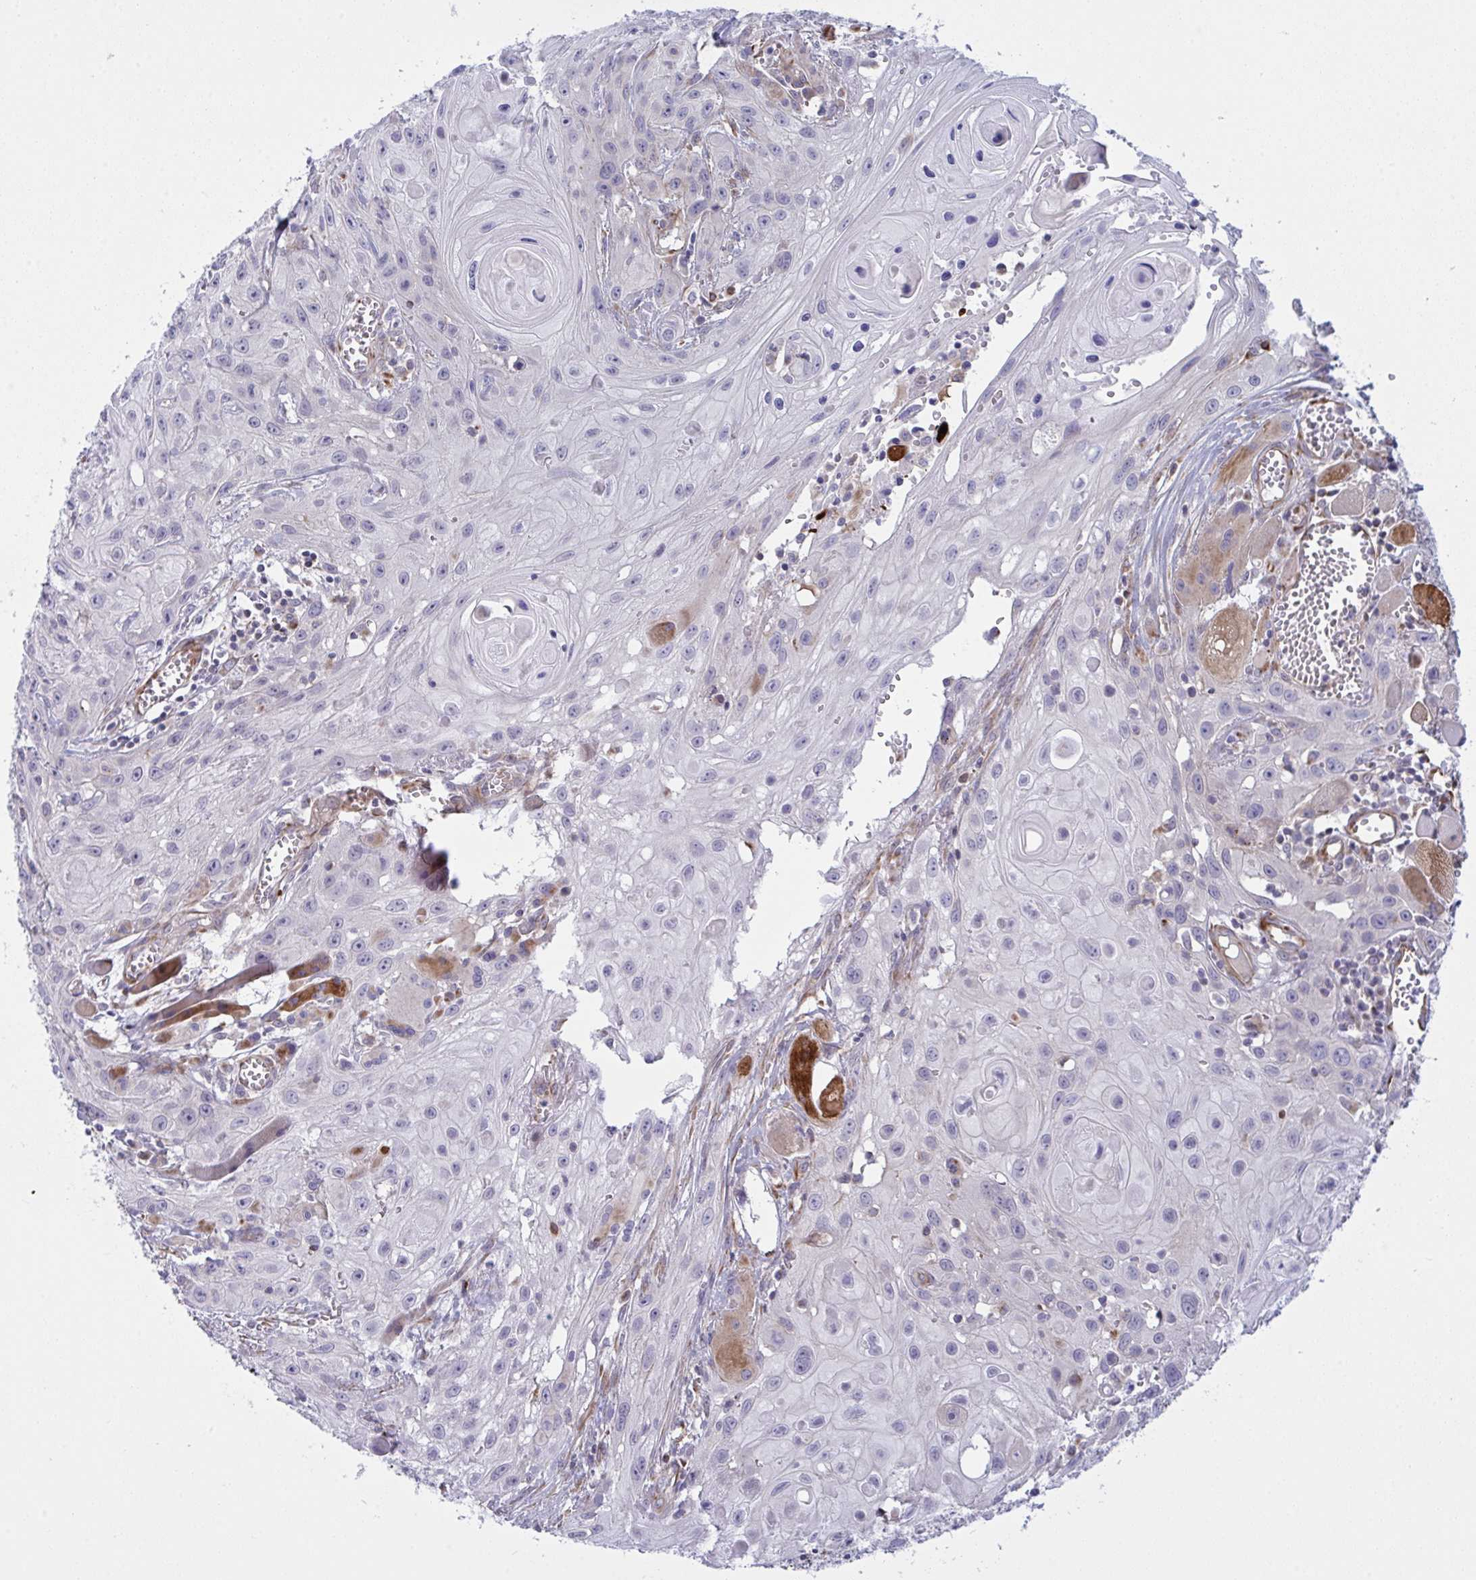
{"staining": {"intensity": "negative", "quantity": "none", "location": "none"}, "tissue": "head and neck cancer", "cell_type": "Tumor cells", "image_type": "cancer", "snomed": [{"axis": "morphology", "description": "Squamous cell carcinoma, NOS"}, {"axis": "topography", "description": "Oral tissue"}, {"axis": "topography", "description": "Head-Neck"}], "caption": "Immunohistochemistry (IHC) micrograph of head and neck squamous cell carcinoma stained for a protein (brown), which displays no positivity in tumor cells.", "gene": "DCBLD1", "patient": {"sex": "male", "age": 58}}